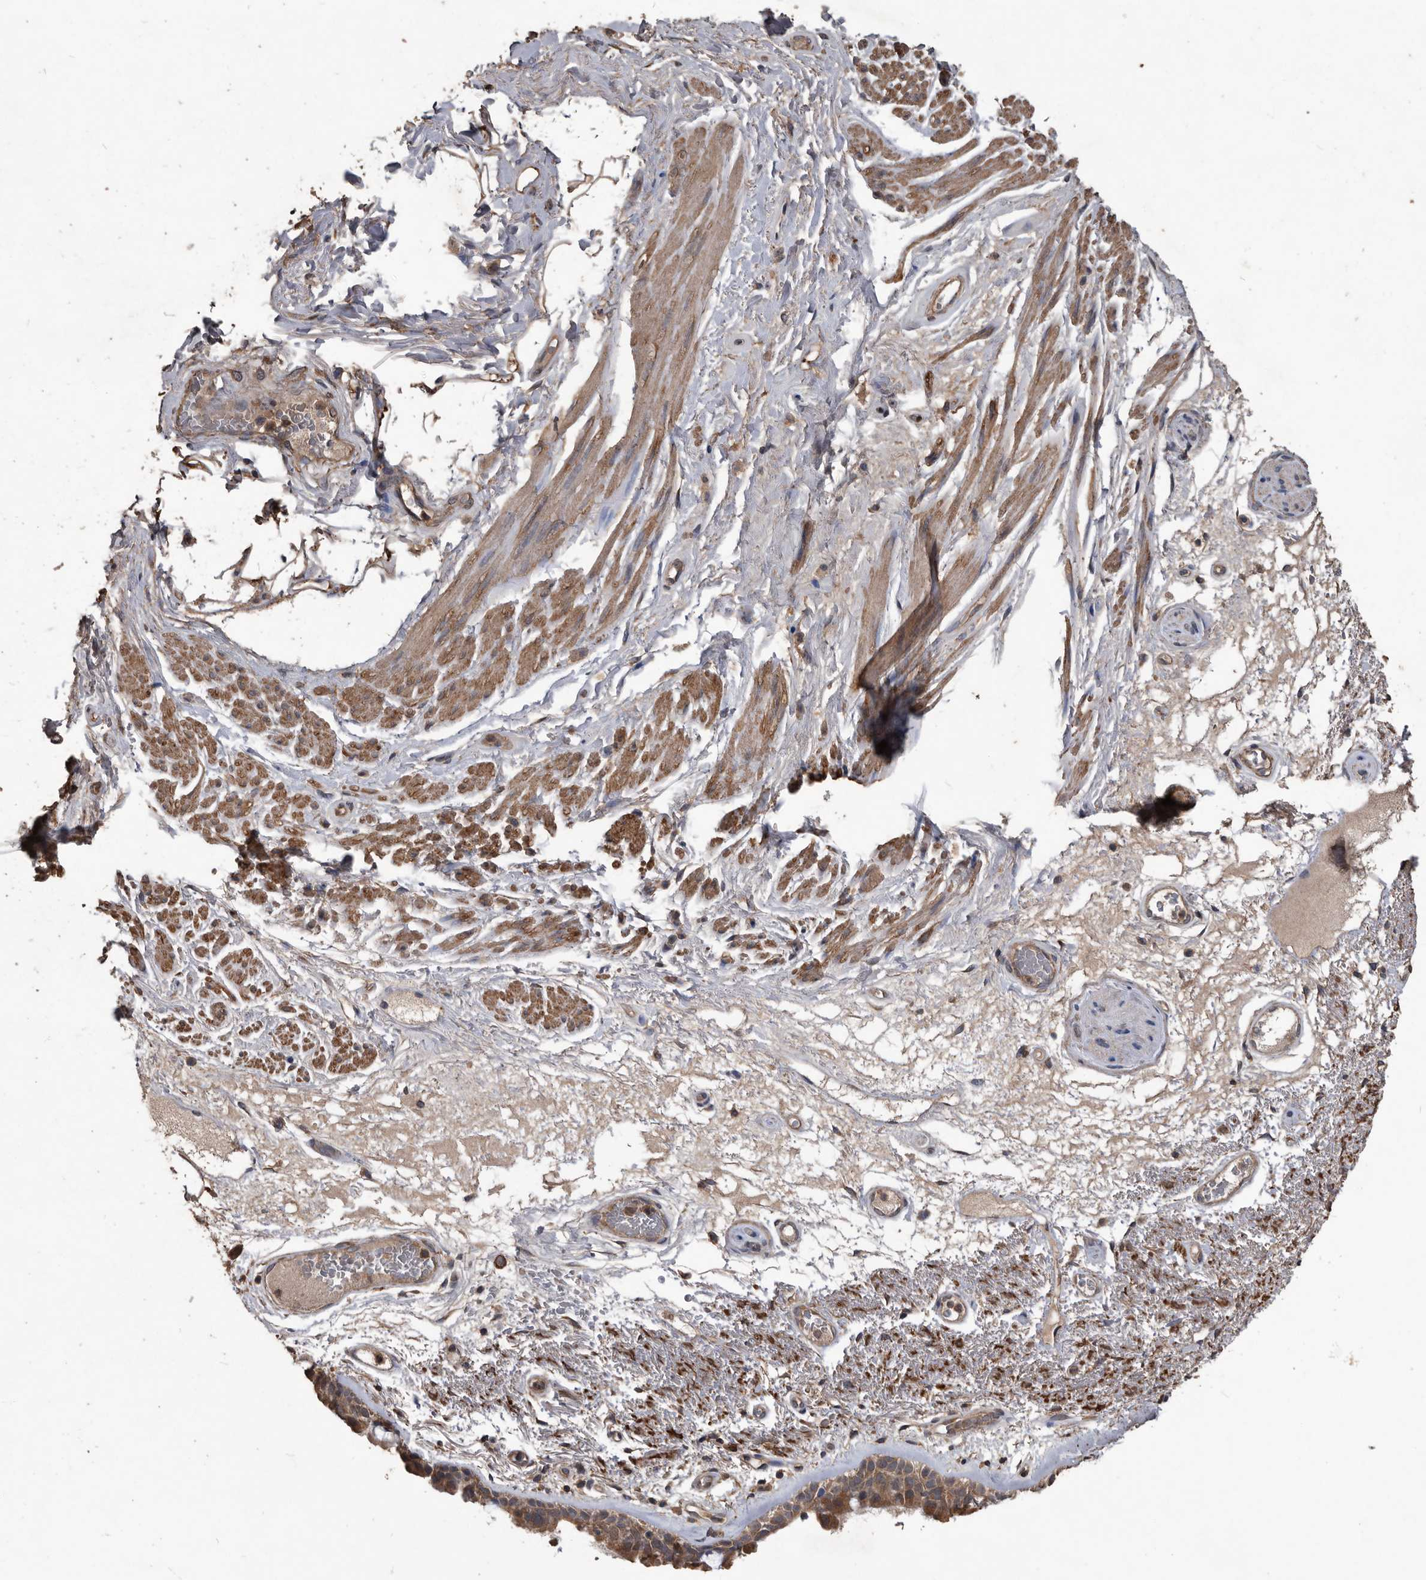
{"staining": {"intensity": "moderate", "quantity": ">75%", "location": "cytoplasmic/membranous"}, "tissue": "bronchus", "cell_type": "Respiratory epithelial cells", "image_type": "normal", "snomed": [{"axis": "morphology", "description": "Normal tissue, NOS"}, {"axis": "morphology", "description": "Squamous cell carcinoma, NOS"}, {"axis": "topography", "description": "Lymph node"}, {"axis": "topography", "description": "Bronchus"}, {"axis": "topography", "description": "Lung"}], "caption": "Respiratory epithelial cells show moderate cytoplasmic/membranous expression in about >75% of cells in unremarkable bronchus. The protein of interest is stained brown, and the nuclei are stained in blue (DAB (3,3'-diaminobenzidine) IHC with brightfield microscopy, high magnification).", "gene": "NRBP1", "patient": {"sex": "male", "age": 66}}